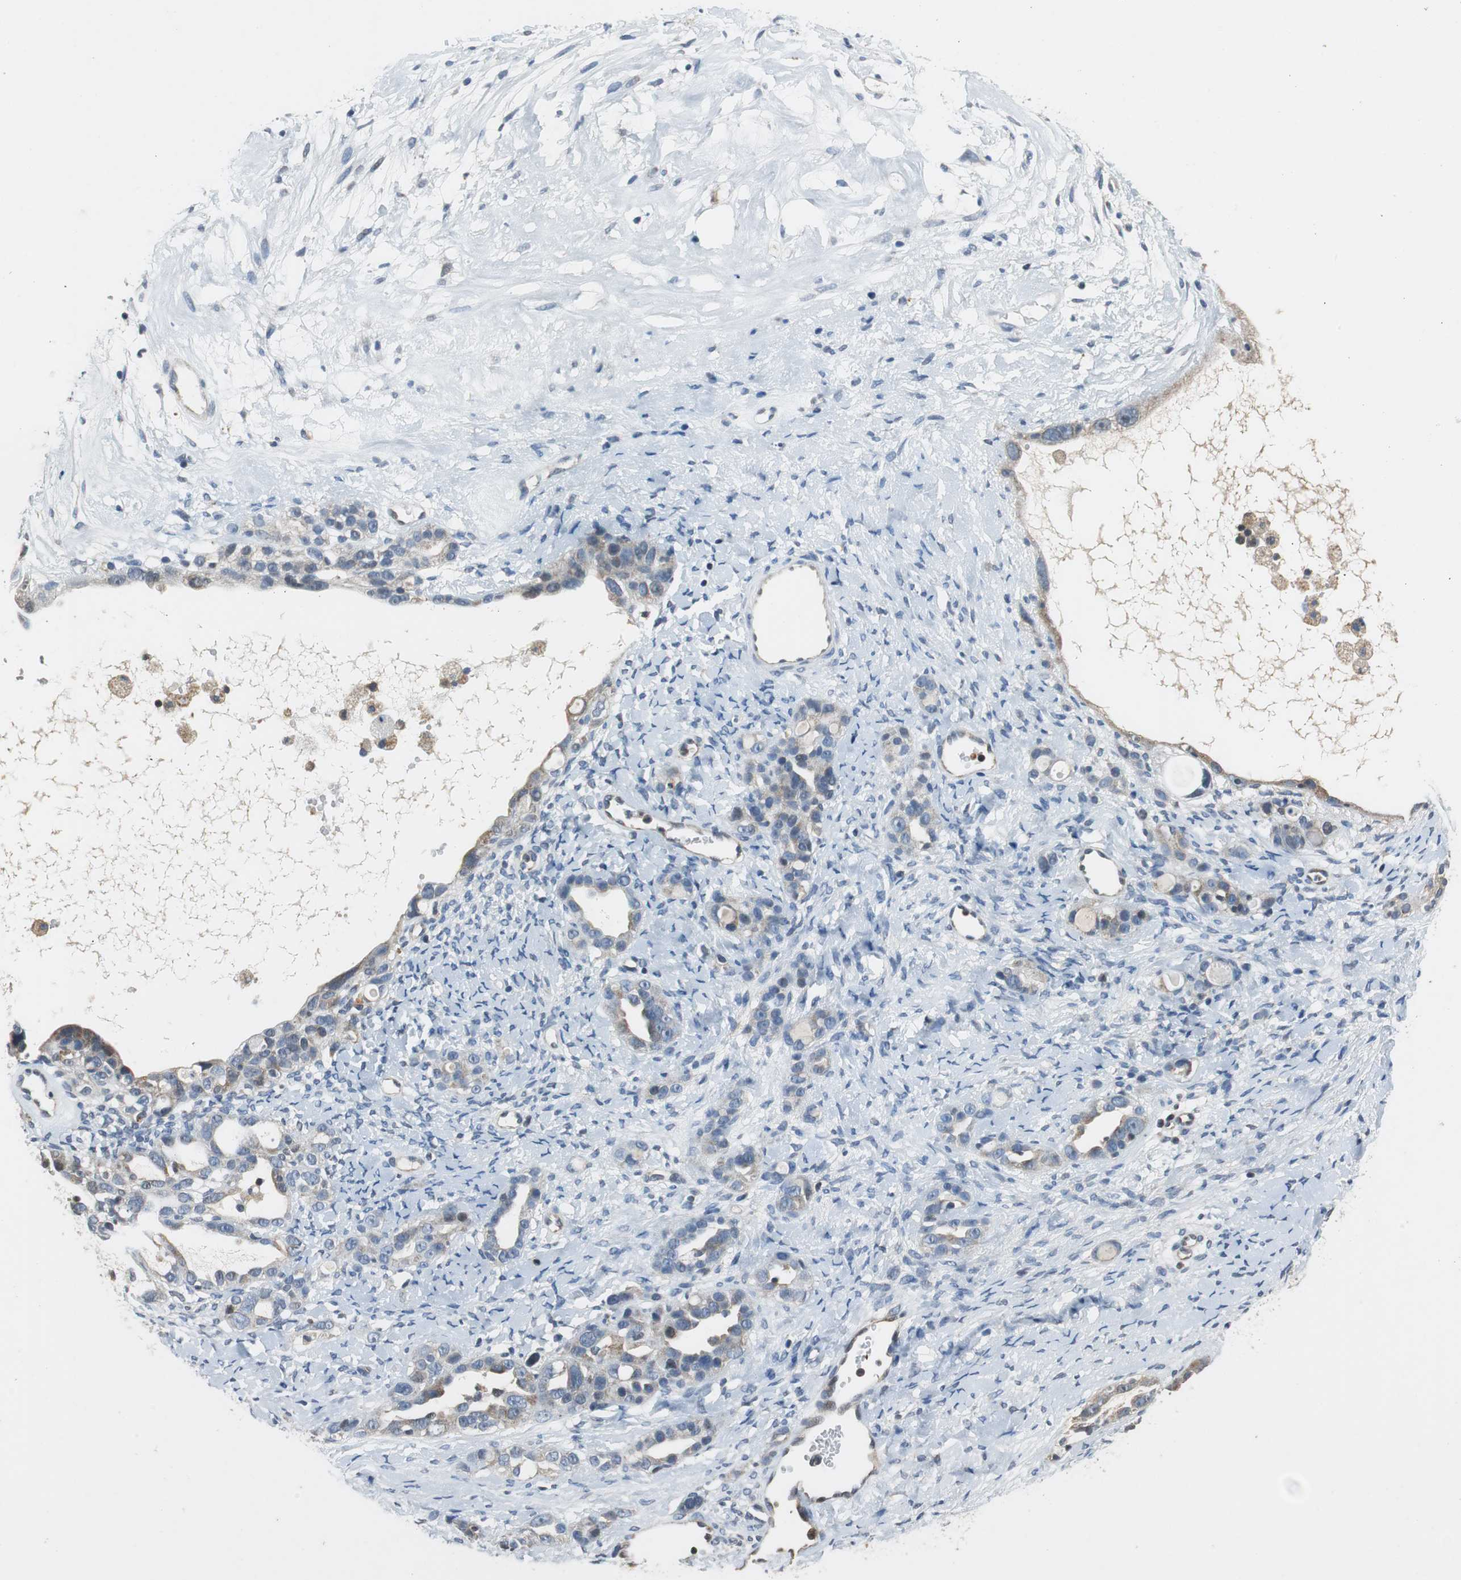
{"staining": {"intensity": "weak", "quantity": "25%-75%", "location": "cytoplasmic/membranous"}, "tissue": "ovarian cancer", "cell_type": "Tumor cells", "image_type": "cancer", "snomed": [{"axis": "morphology", "description": "Cystadenocarcinoma, serous, NOS"}, {"axis": "topography", "description": "Ovary"}], "caption": "Immunohistochemical staining of ovarian cancer (serous cystadenocarcinoma) demonstrates weak cytoplasmic/membranous protein staining in about 25%-75% of tumor cells.", "gene": "GSDMD", "patient": {"sex": "female", "age": 66}}